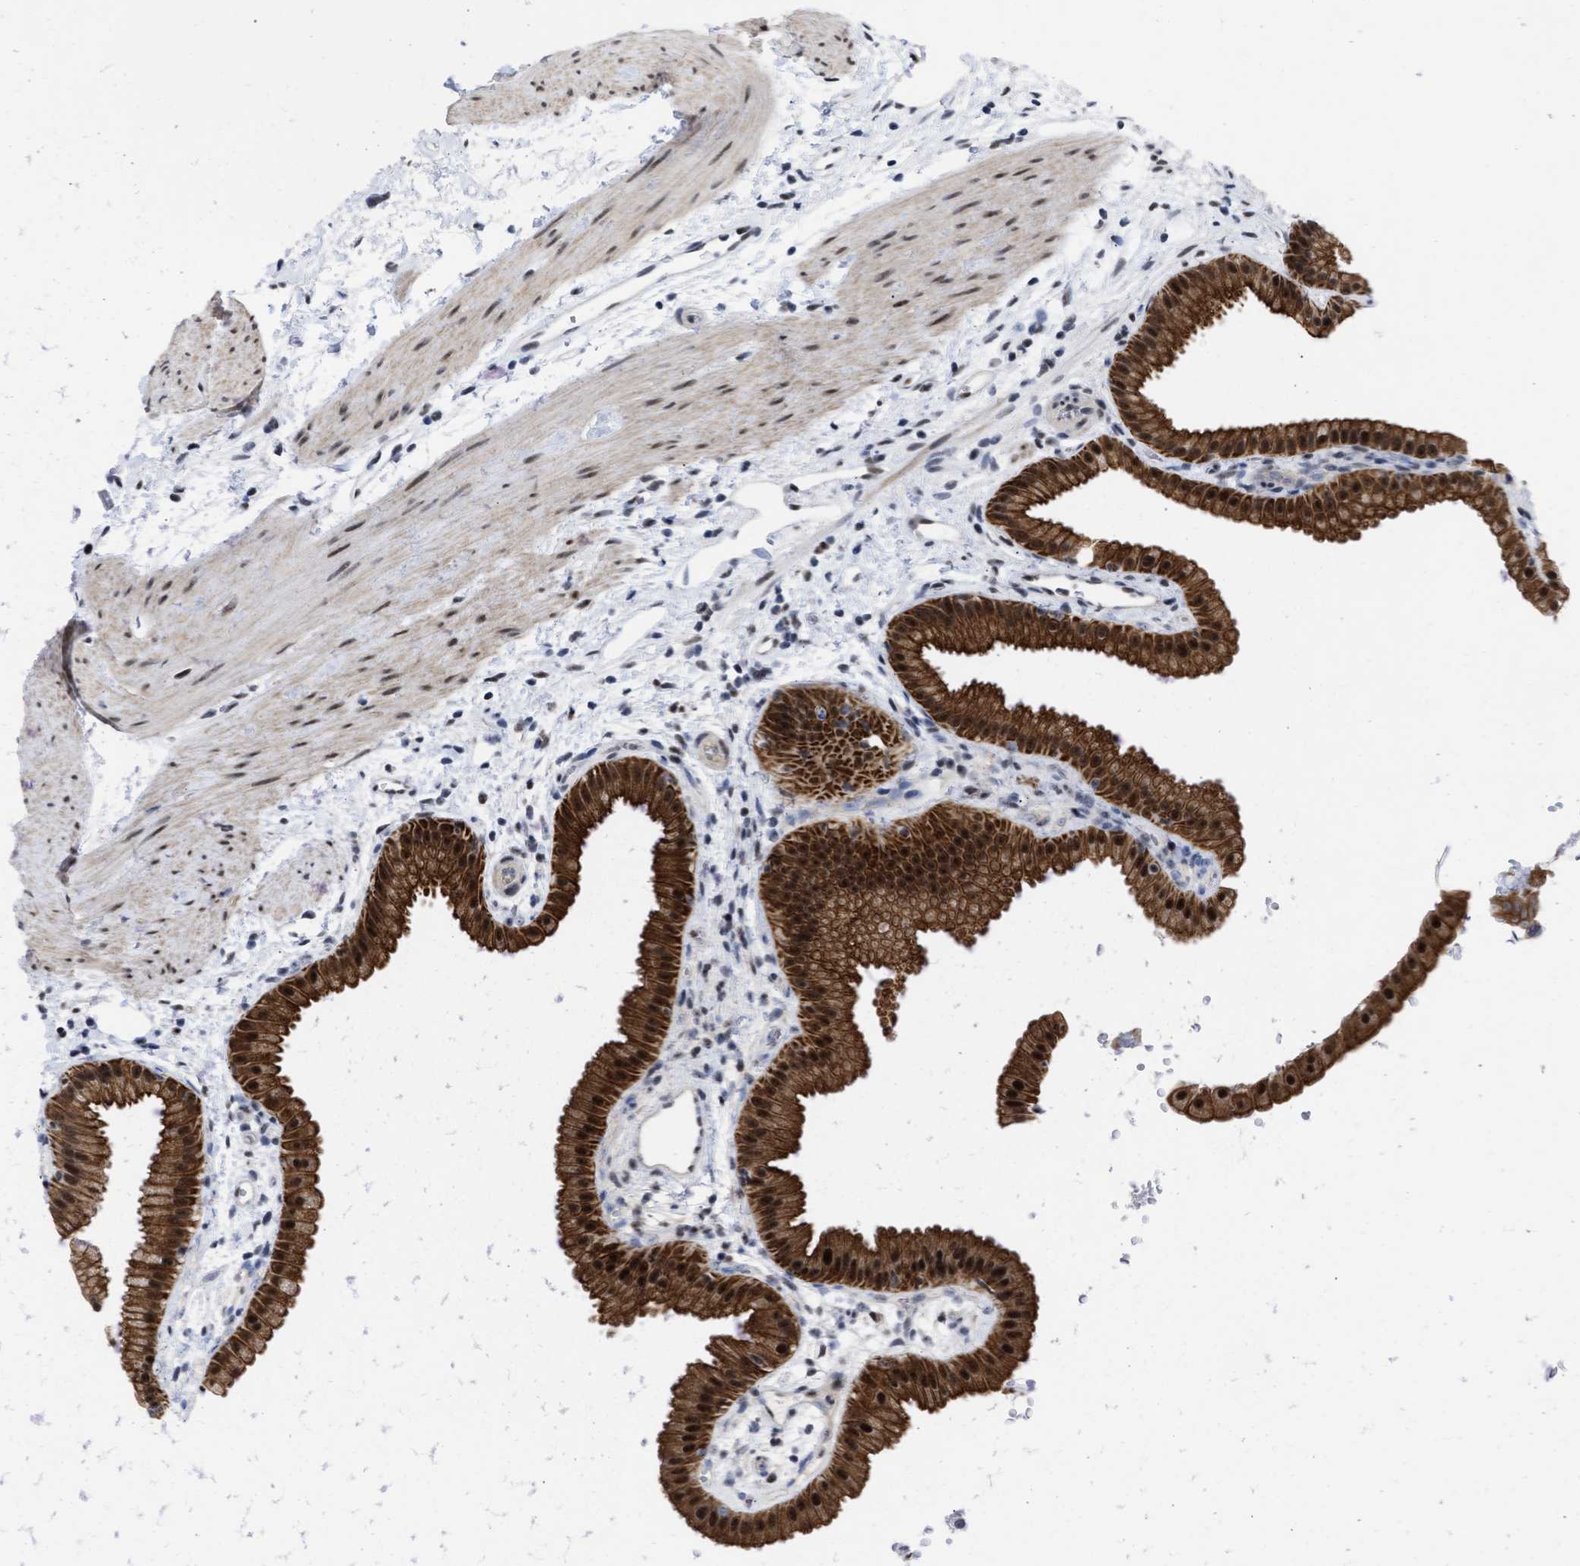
{"staining": {"intensity": "strong", "quantity": ">75%", "location": "cytoplasmic/membranous,nuclear"}, "tissue": "gallbladder", "cell_type": "Glandular cells", "image_type": "normal", "snomed": [{"axis": "morphology", "description": "Normal tissue, NOS"}, {"axis": "topography", "description": "Gallbladder"}], "caption": "A brown stain shows strong cytoplasmic/membranous,nuclear expression of a protein in glandular cells of unremarkable human gallbladder.", "gene": "DDX41", "patient": {"sex": "female", "age": 64}}